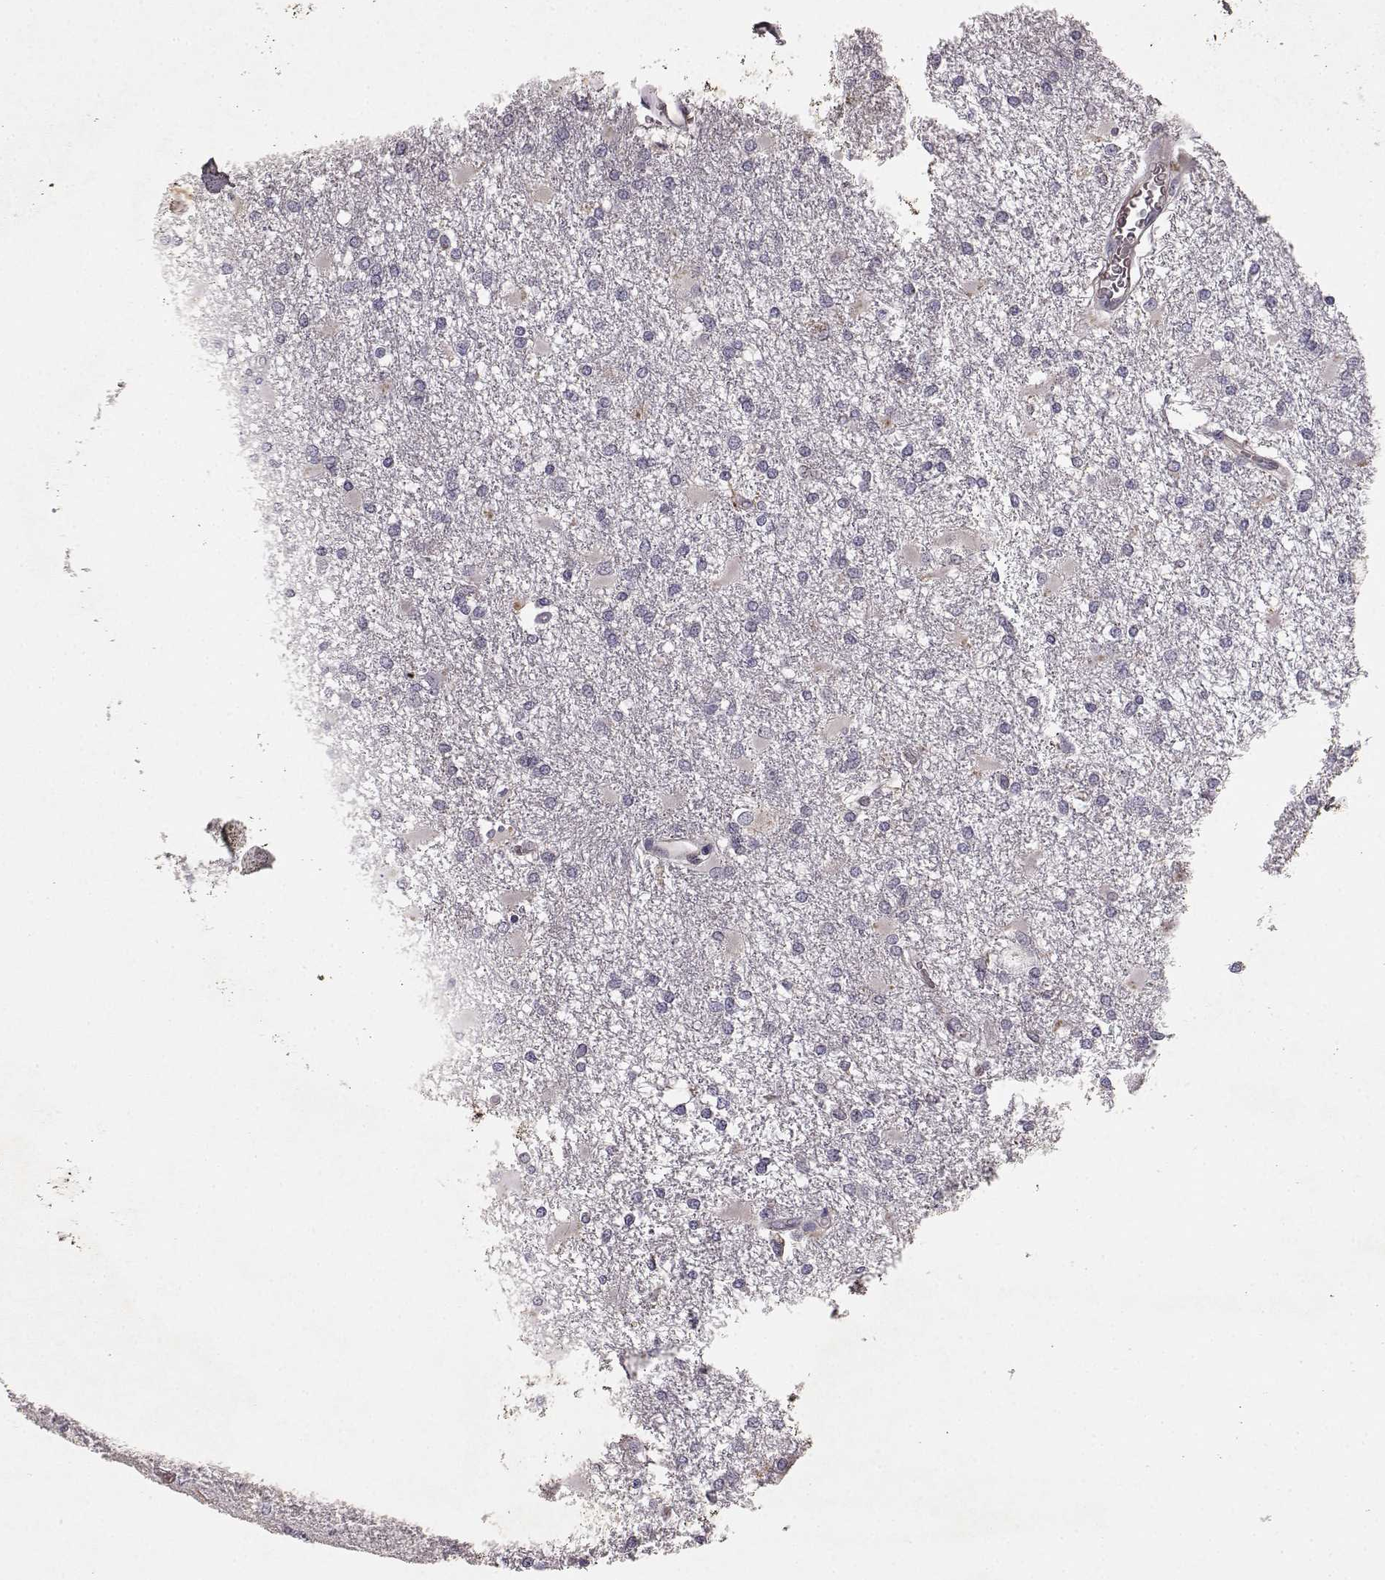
{"staining": {"intensity": "negative", "quantity": "none", "location": "none"}, "tissue": "glioma", "cell_type": "Tumor cells", "image_type": "cancer", "snomed": [{"axis": "morphology", "description": "Glioma, malignant, High grade"}, {"axis": "topography", "description": "Cerebral cortex"}], "caption": "There is no significant staining in tumor cells of malignant glioma (high-grade). Nuclei are stained in blue.", "gene": "CCNF", "patient": {"sex": "male", "age": 79}}